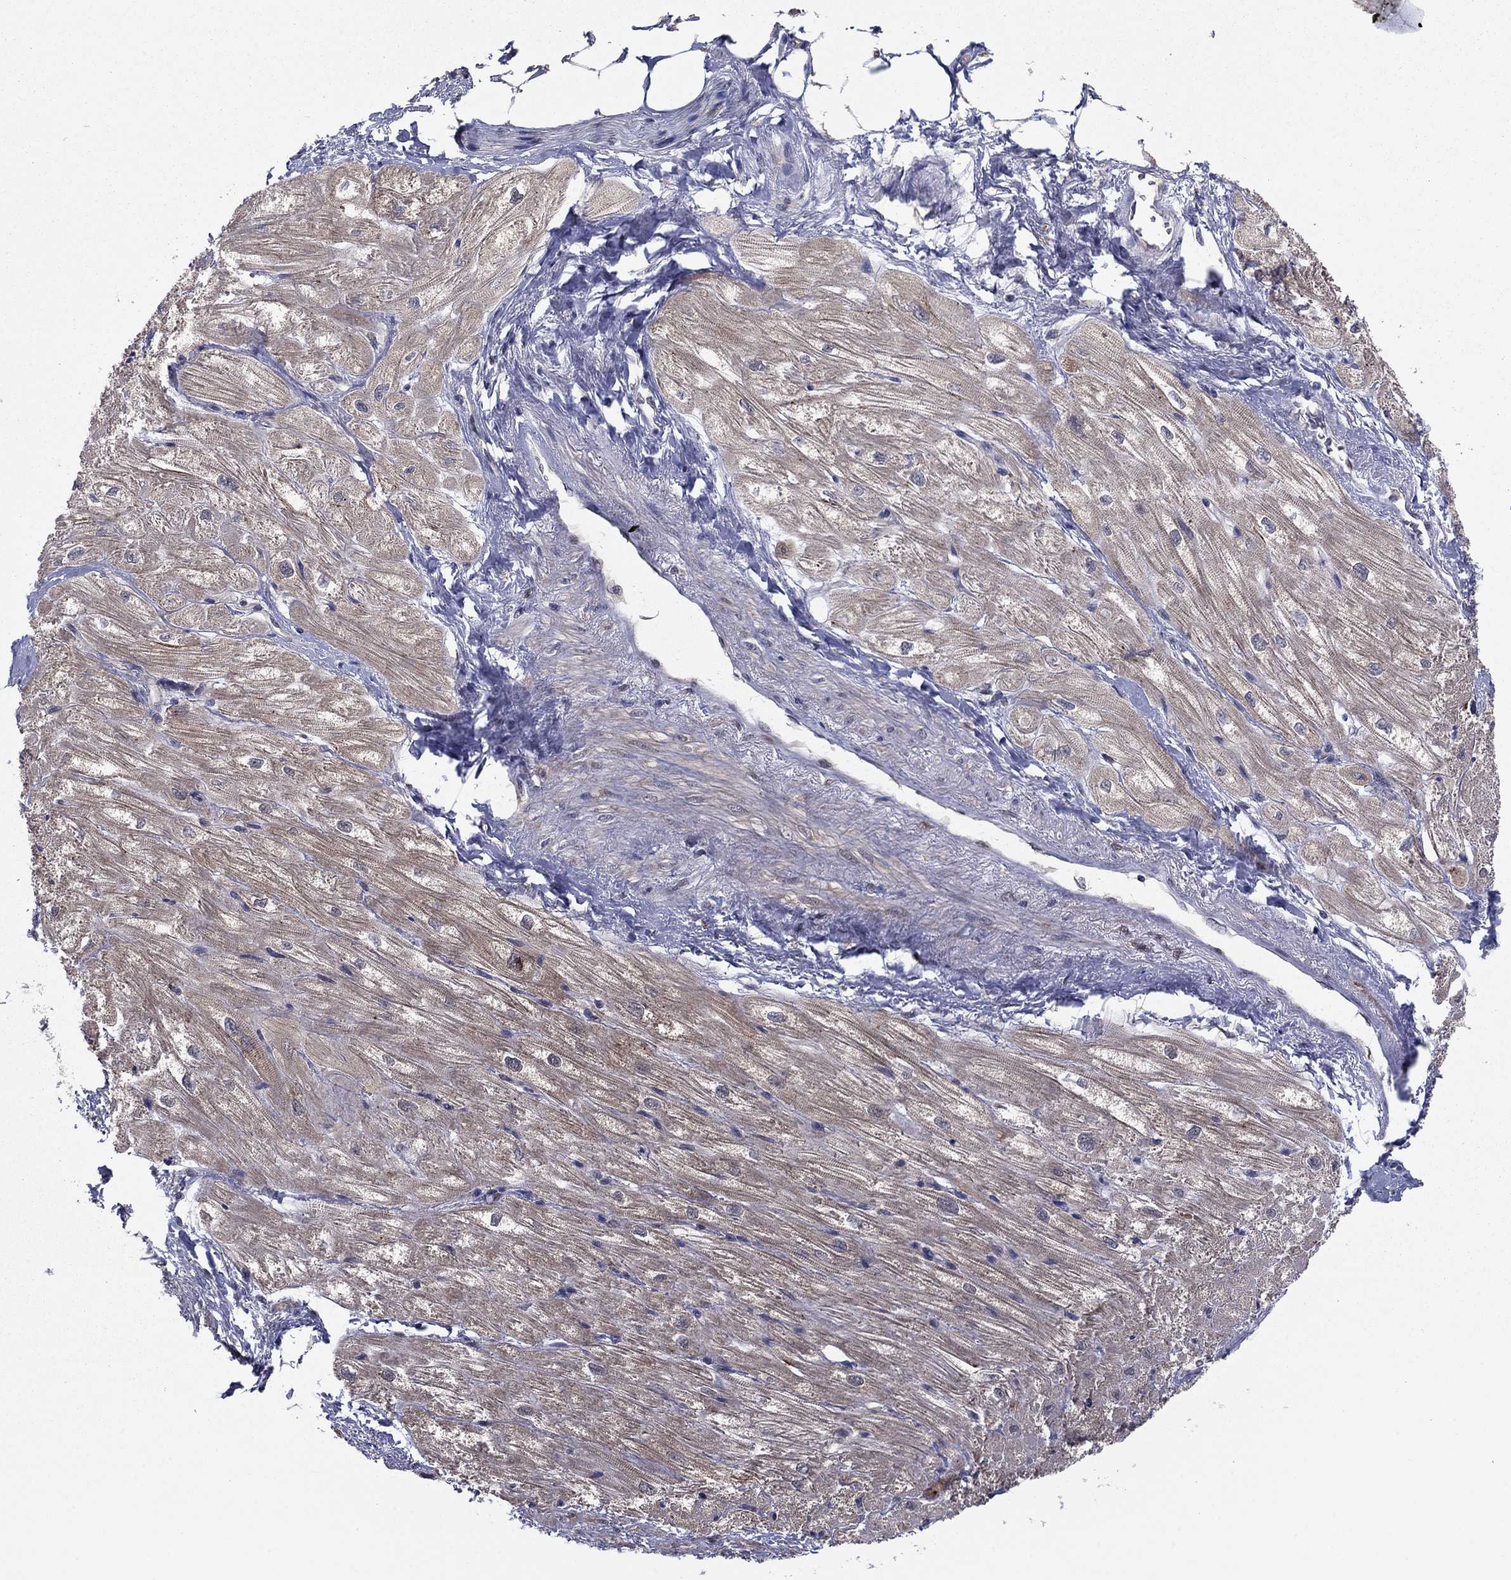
{"staining": {"intensity": "weak", "quantity": "25%-75%", "location": "cytoplasmic/membranous"}, "tissue": "heart muscle", "cell_type": "Cardiomyocytes", "image_type": "normal", "snomed": [{"axis": "morphology", "description": "Normal tissue, NOS"}, {"axis": "topography", "description": "Heart"}], "caption": "Cardiomyocytes exhibit weak cytoplasmic/membranous expression in approximately 25%-75% of cells in normal heart muscle. (DAB (3,3'-diaminobenzidine) IHC with brightfield microscopy, high magnification).", "gene": "GRHPR", "patient": {"sex": "male", "age": 57}}